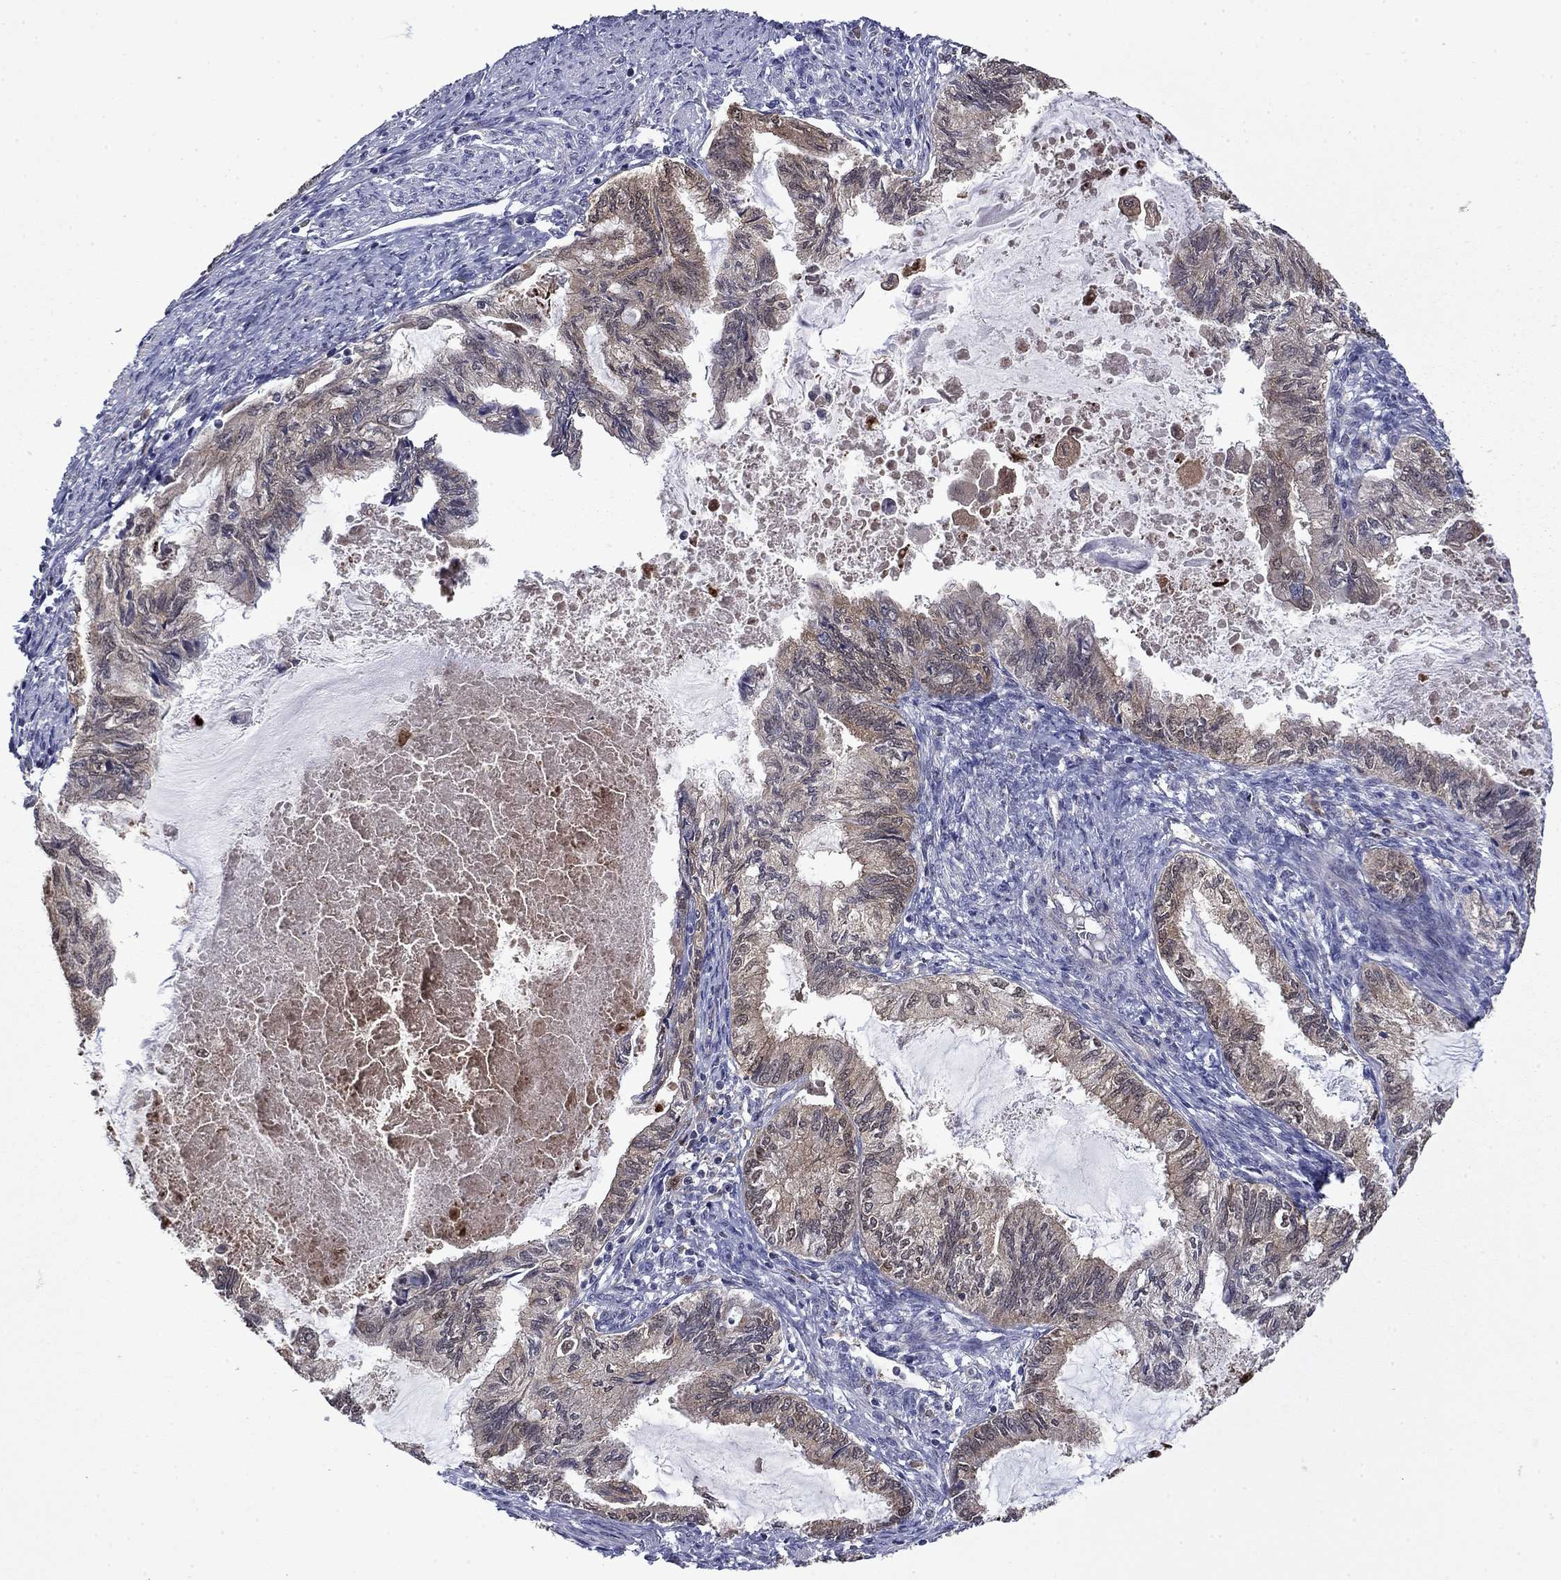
{"staining": {"intensity": "weak", "quantity": "25%-75%", "location": "cytoplasmic/membranous"}, "tissue": "endometrial cancer", "cell_type": "Tumor cells", "image_type": "cancer", "snomed": [{"axis": "morphology", "description": "Adenocarcinoma, NOS"}, {"axis": "topography", "description": "Endometrium"}], "caption": "Tumor cells reveal low levels of weak cytoplasmic/membranous positivity in about 25%-75% of cells in endometrial adenocarcinoma. (IHC, brightfield microscopy, high magnification).", "gene": "TPMT", "patient": {"sex": "female", "age": 86}}